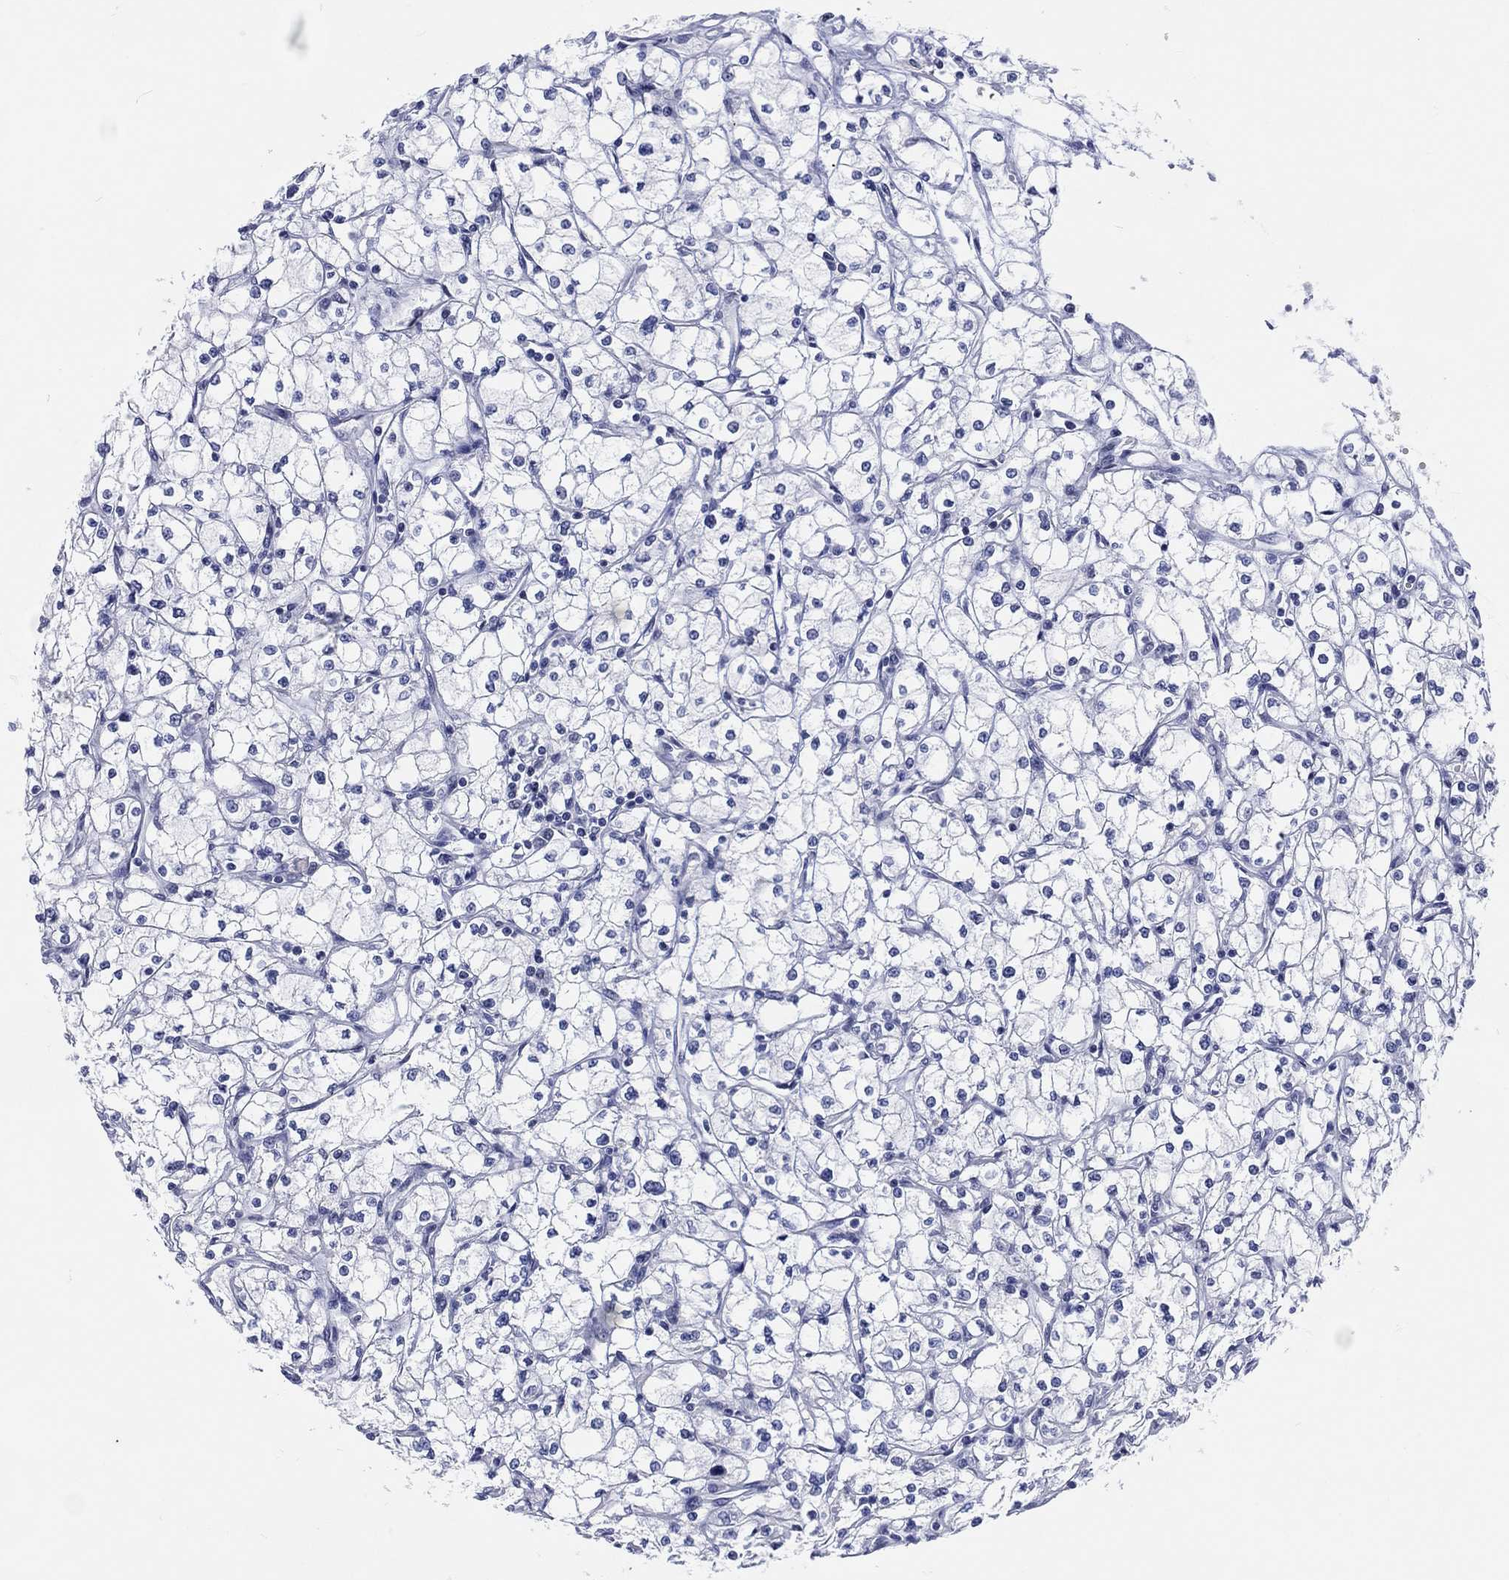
{"staining": {"intensity": "negative", "quantity": "none", "location": "none"}, "tissue": "renal cancer", "cell_type": "Tumor cells", "image_type": "cancer", "snomed": [{"axis": "morphology", "description": "Adenocarcinoma, NOS"}, {"axis": "topography", "description": "Kidney"}], "caption": "This is a photomicrograph of IHC staining of renal adenocarcinoma, which shows no expression in tumor cells.", "gene": "MAPK8IP1", "patient": {"sex": "male", "age": 67}}